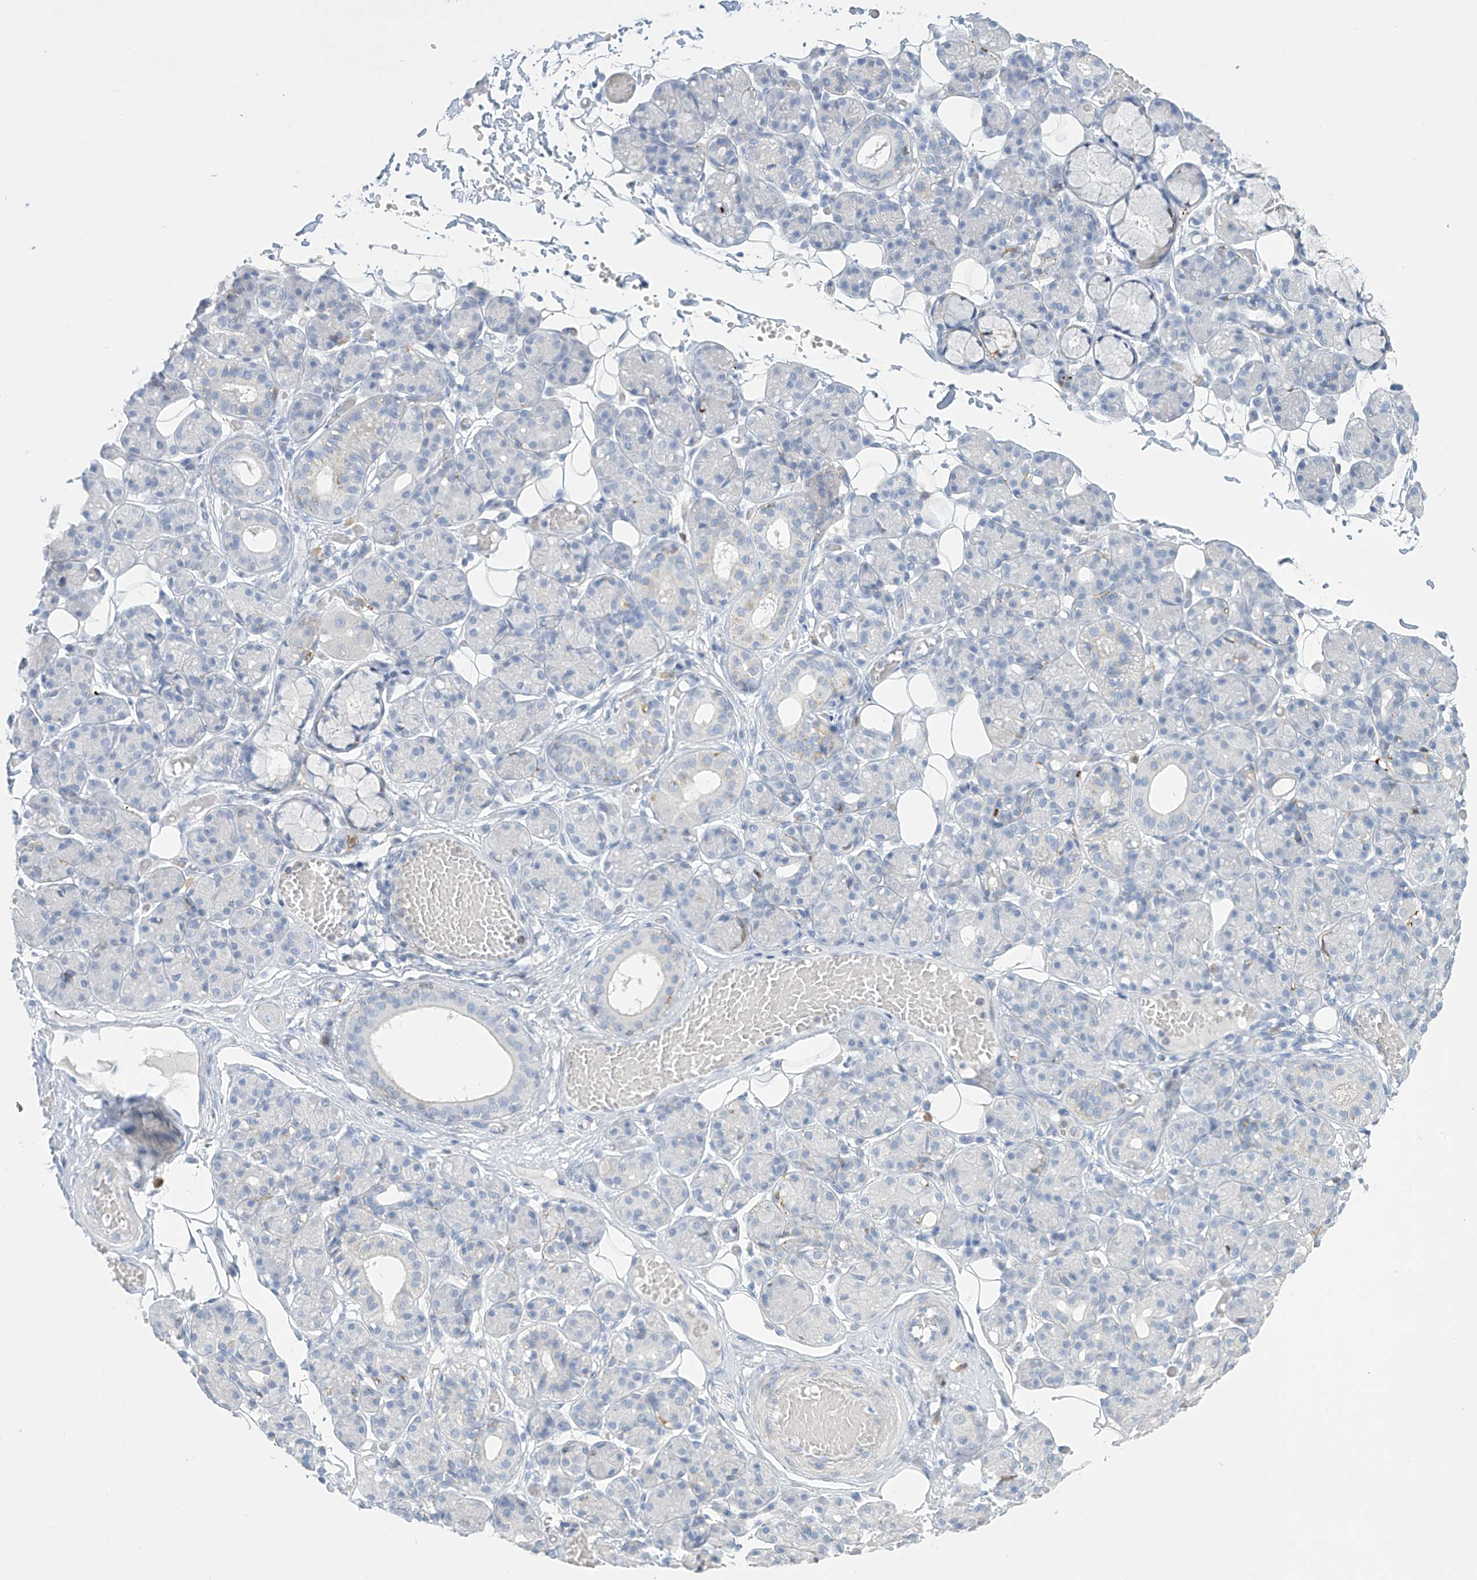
{"staining": {"intensity": "negative", "quantity": "none", "location": "none"}, "tissue": "salivary gland", "cell_type": "Glandular cells", "image_type": "normal", "snomed": [{"axis": "morphology", "description": "Normal tissue, NOS"}, {"axis": "topography", "description": "Salivary gland"}], "caption": "Photomicrograph shows no protein positivity in glandular cells of unremarkable salivary gland. (DAB immunohistochemistry, high magnification).", "gene": "TRMT2B", "patient": {"sex": "male", "age": 63}}